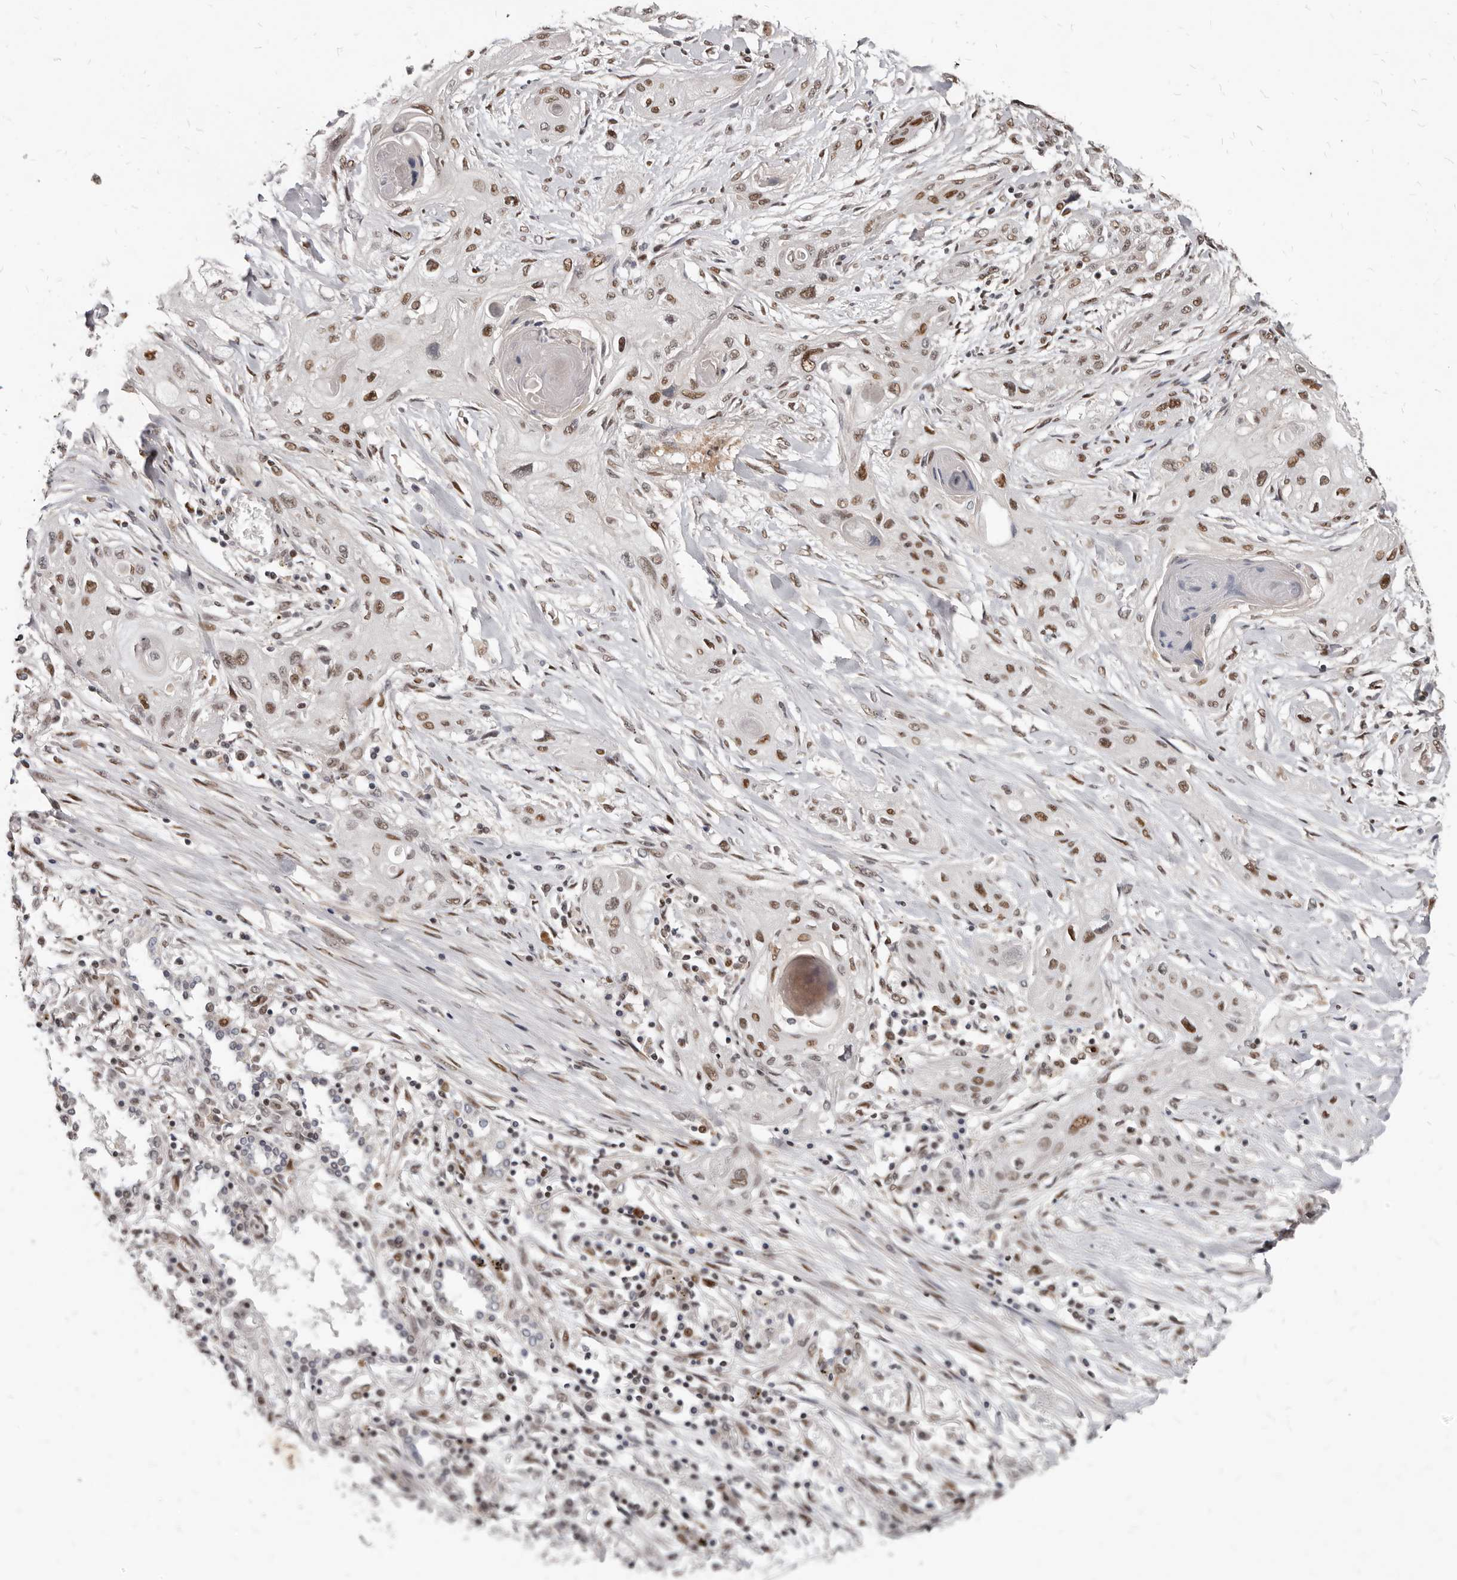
{"staining": {"intensity": "weak", "quantity": ">75%", "location": "nuclear"}, "tissue": "lung cancer", "cell_type": "Tumor cells", "image_type": "cancer", "snomed": [{"axis": "morphology", "description": "Squamous cell carcinoma, NOS"}, {"axis": "topography", "description": "Lung"}], "caption": "Immunohistochemistry (IHC) histopathology image of neoplastic tissue: human lung squamous cell carcinoma stained using IHC shows low levels of weak protein expression localized specifically in the nuclear of tumor cells, appearing as a nuclear brown color.", "gene": "ATF5", "patient": {"sex": "female", "age": 47}}